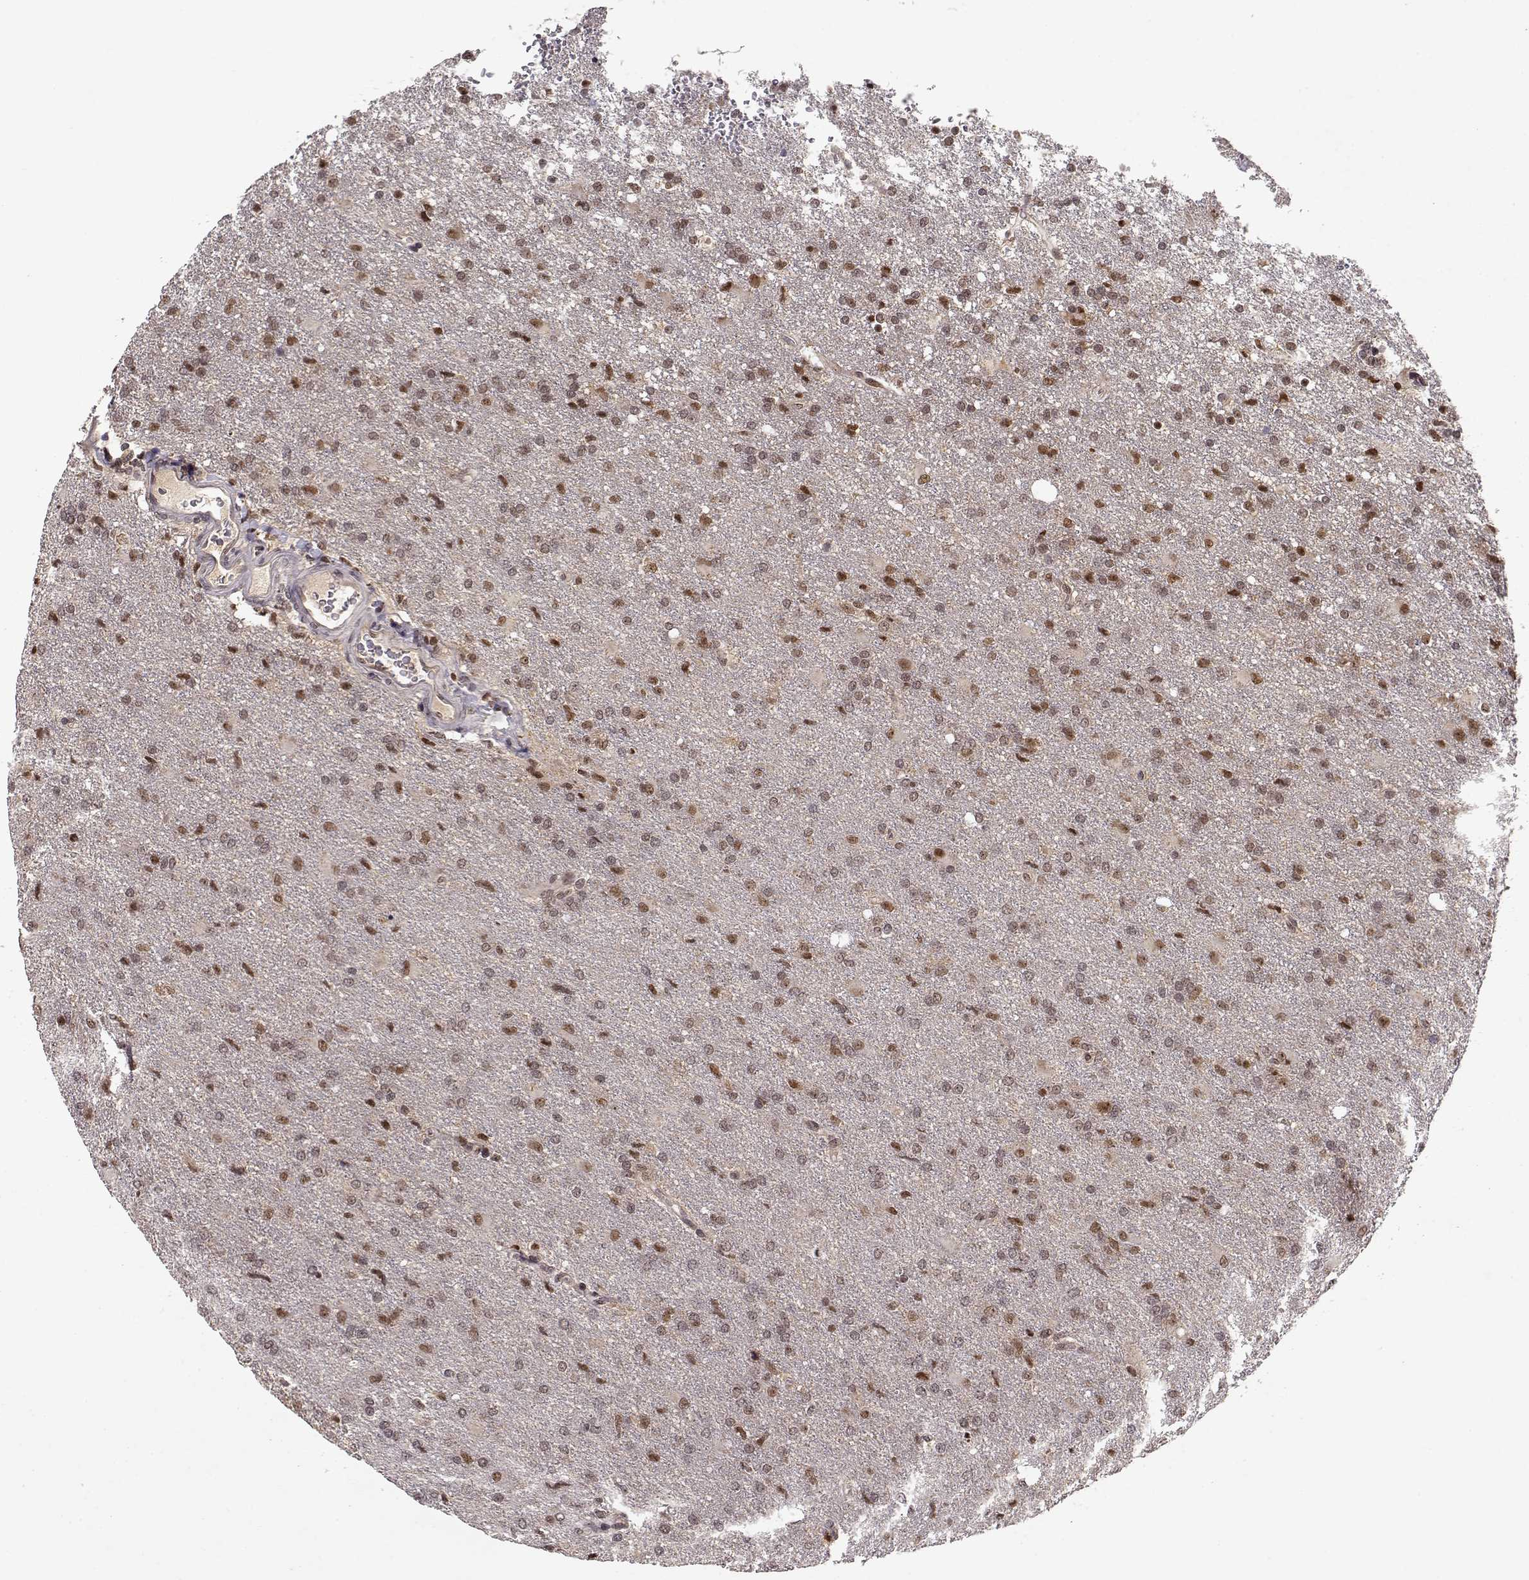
{"staining": {"intensity": "weak", "quantity": "25%-75%", "location": "nuclear"}, "tissue": "glioma", "cell_type": "Tumor cells", "image_type": "cancer", "snomed": [{"axis": "morphology", "description": "Glioma, malignant, High grade"}, {"axis": "topography", "description": "Brain"}], "caption": "A low amount of weak nuclear staining is appreciated in approximately 25%-75% of tumor cells in malignant glioma (high-grade) tissue. The staining is performed using DAB brown chromogen to label protein expression. The nuclei are counter-stained blue using hematoxylin.", "gene": "CSNK2A1", "patient": {"sex": "male", "age": 68}}